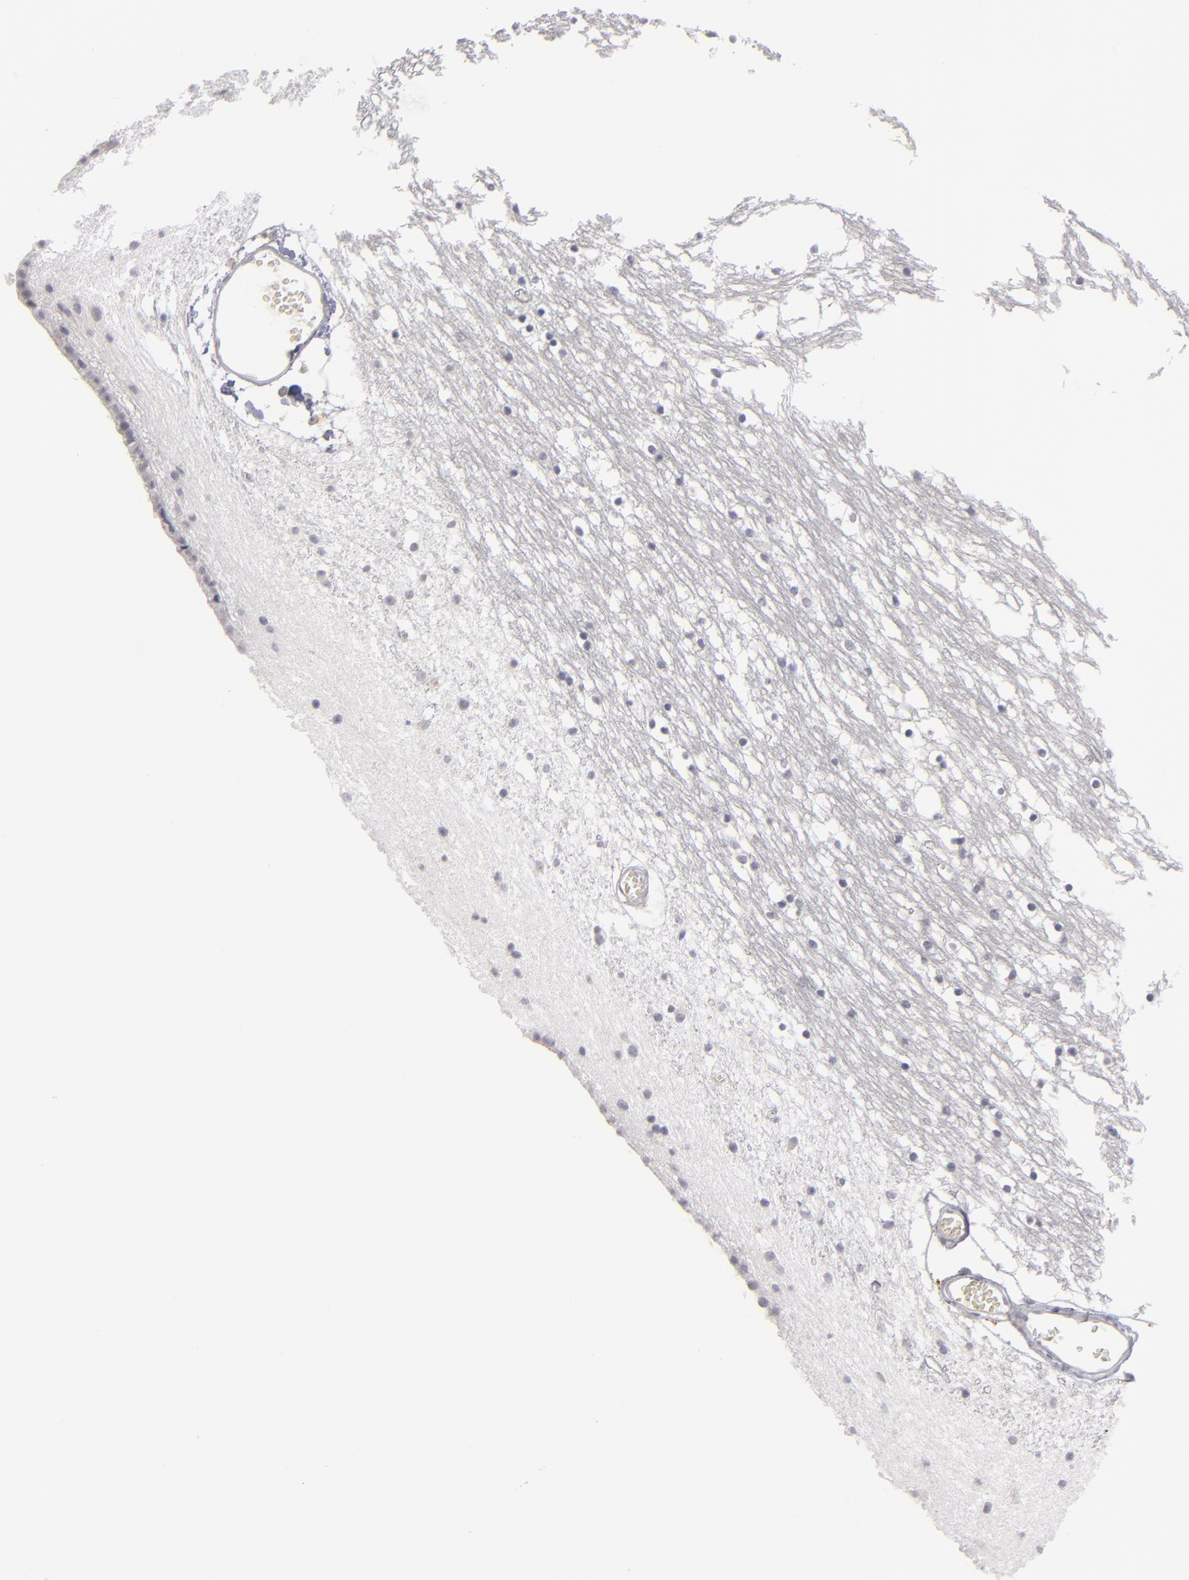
{"staining": {"intensity": "negative", "quantity": "none", "location": "none"}, "tissue": "caudate", "cell_type": "Glial cells", "image_type": "normal", "snomed": [{"axis": "morphology", "description": "Normal tissue, NOS"}, {"axis": "topography", "description": "Lateral ventricle wall"}], "caption": "The immunohistochemistry micrograph has no significant staining in glial cells of caudate. (Brightfield microscopy of DAB immunohistochemistry at high magnification).", "gene": "KIAA1210", "patient": {"sex": "male", "age": 45}}